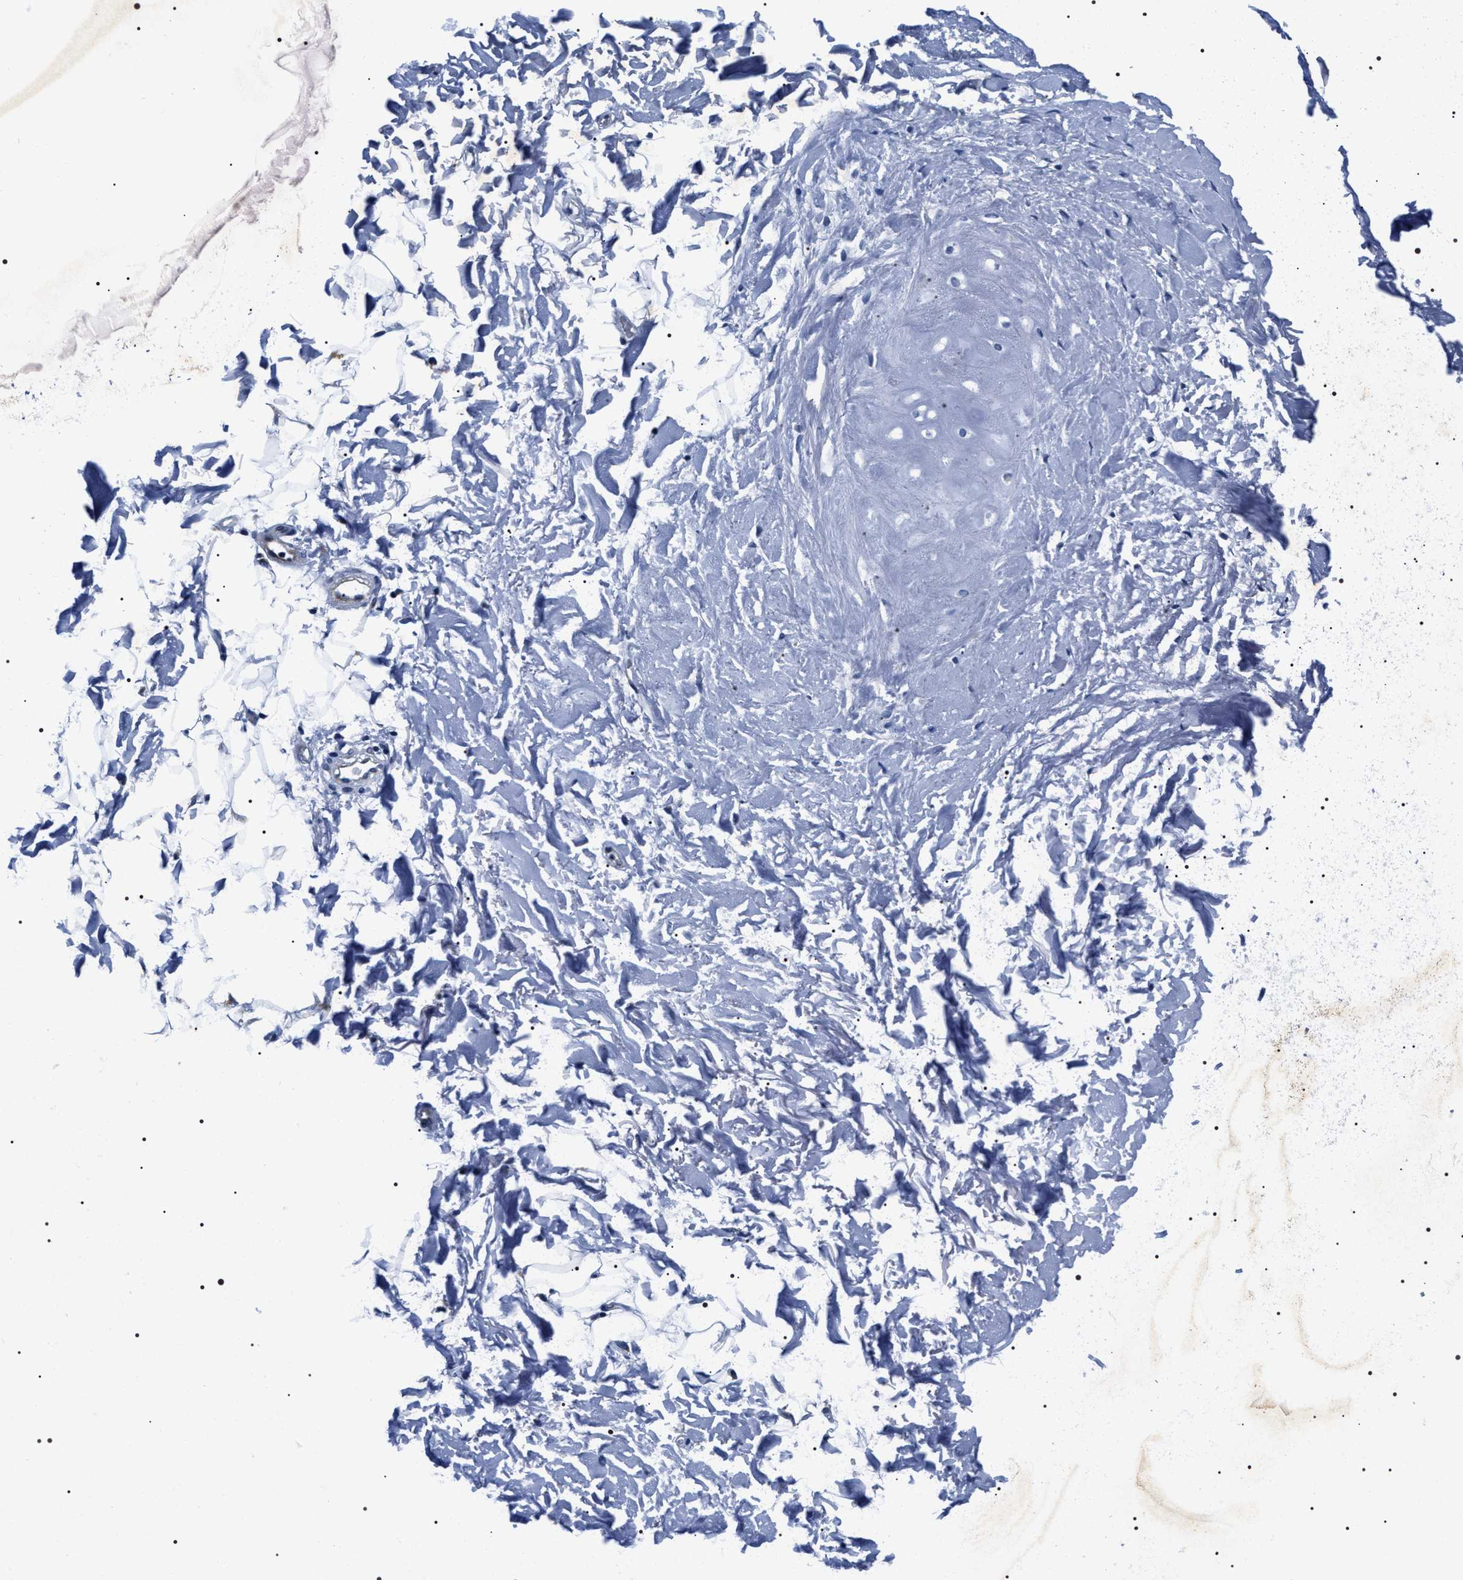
{"staining": {"intensity": "negative", "quantity": "none", "location": "none"}, "tissue": "adipose tissue", "cell_type": "Adipocytes", "image_type": "normal", "snomed": [{"axis": "morphology", "description": "Normal tissue, NOS"}, {"axis": "topography", "description": "Cartilage tissue"}, {"axis": "topography", "description": "Bronchus"}], "caption": "DAB (3,3'-diaminobenzidine) immunohistochemical staining of normal adipose tissue exhibits no significant positivity in adipocytes. (Stains: DAB IHC with hematoxylin counter stain, Microscopy: brightfield microscopy at high magnification).", "gene": "NTMT1", "patient": {"sex": "female", "age": 73}}